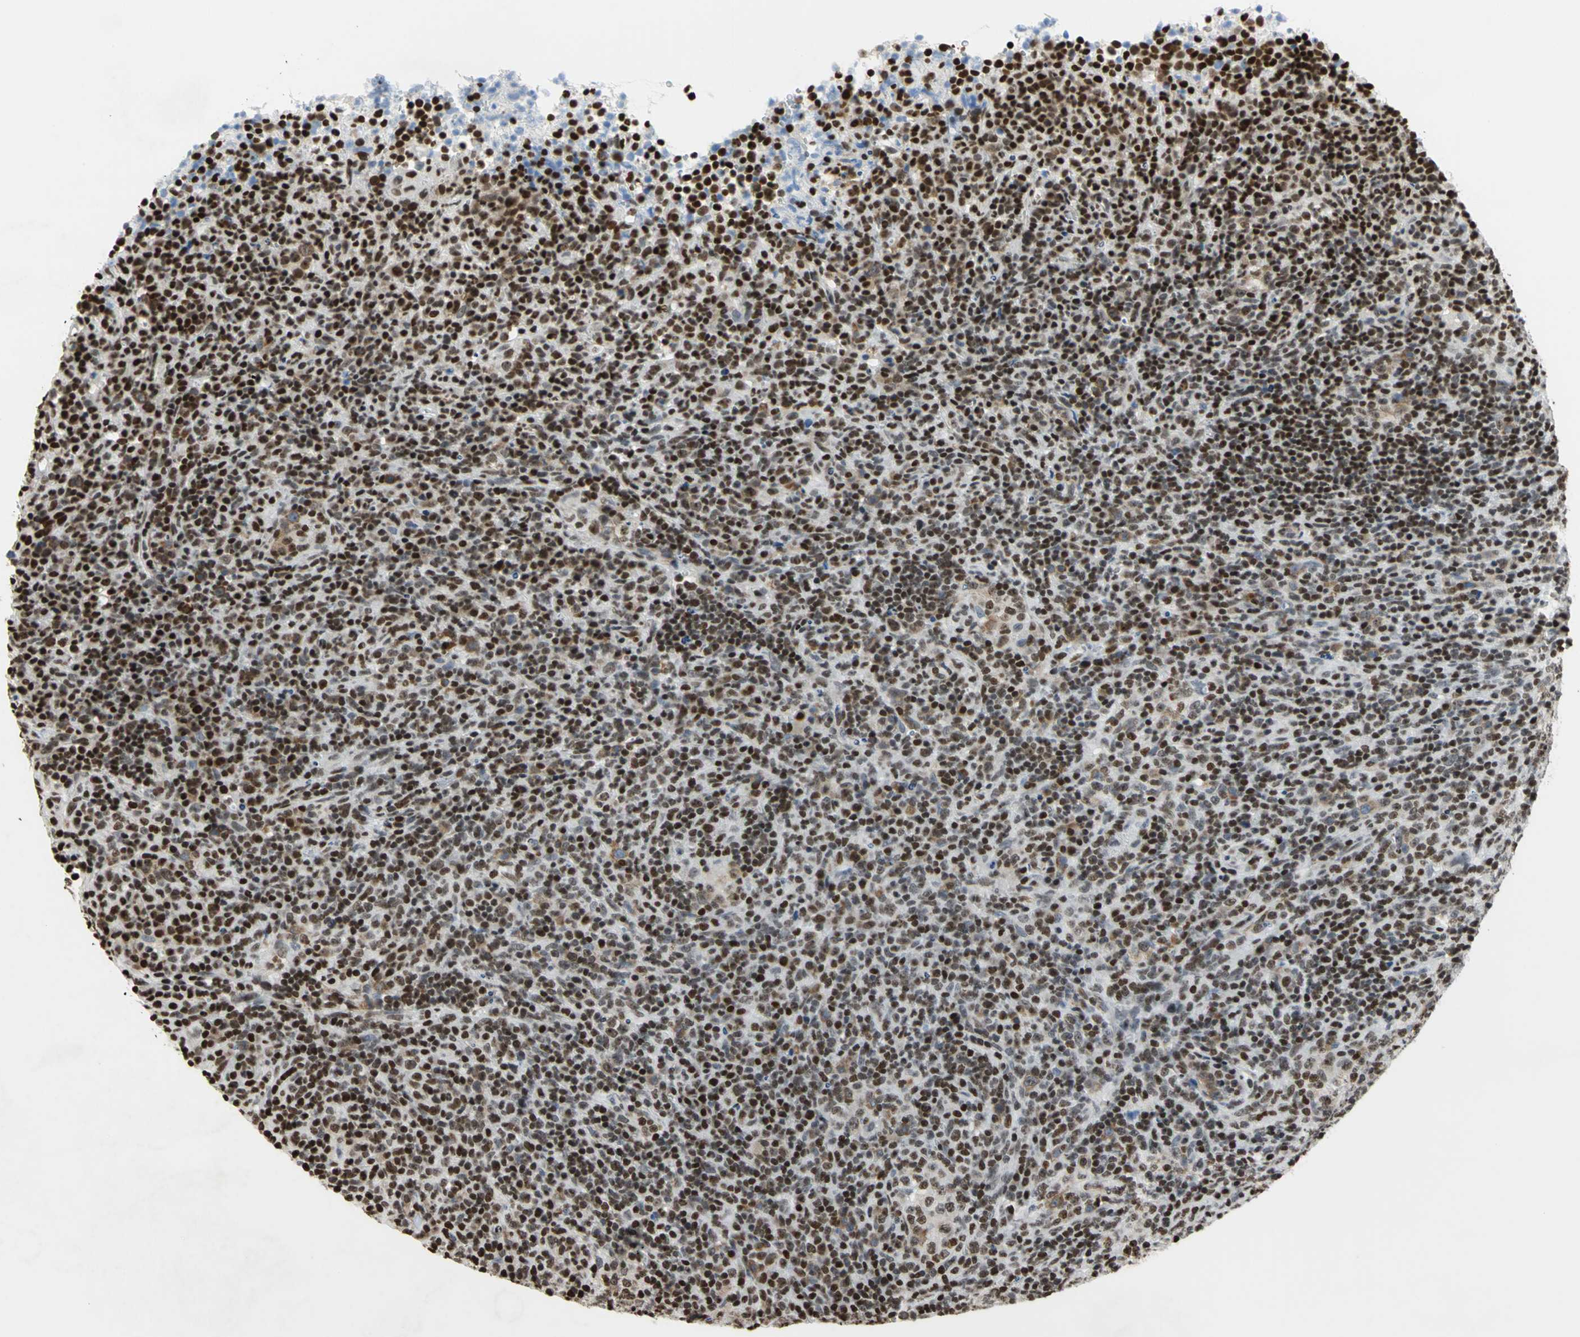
{"staining": {"intensity": "strong", "quantity": ">75%", "location": "nuclear"}, "tissue": "lymphoma", "cell_type": "Tumor cells", "image_type": "cancer", "snomed": [{"axis": "morphology", "description": "Malignant lymphoma, non-Hodgkin's type, High grade"}, {"axis": "topography", "description": "Lymph node"}], "caption": "Protein staining by immunohistochemistry (IHC) displays strong nuclear positivity in approximately >75% of tumor cells in lymphoma. (IHC, brightfield microscopy, high magnification).", "gene": "HMGB1", "patient": {"sex": "female", "age": 76}}